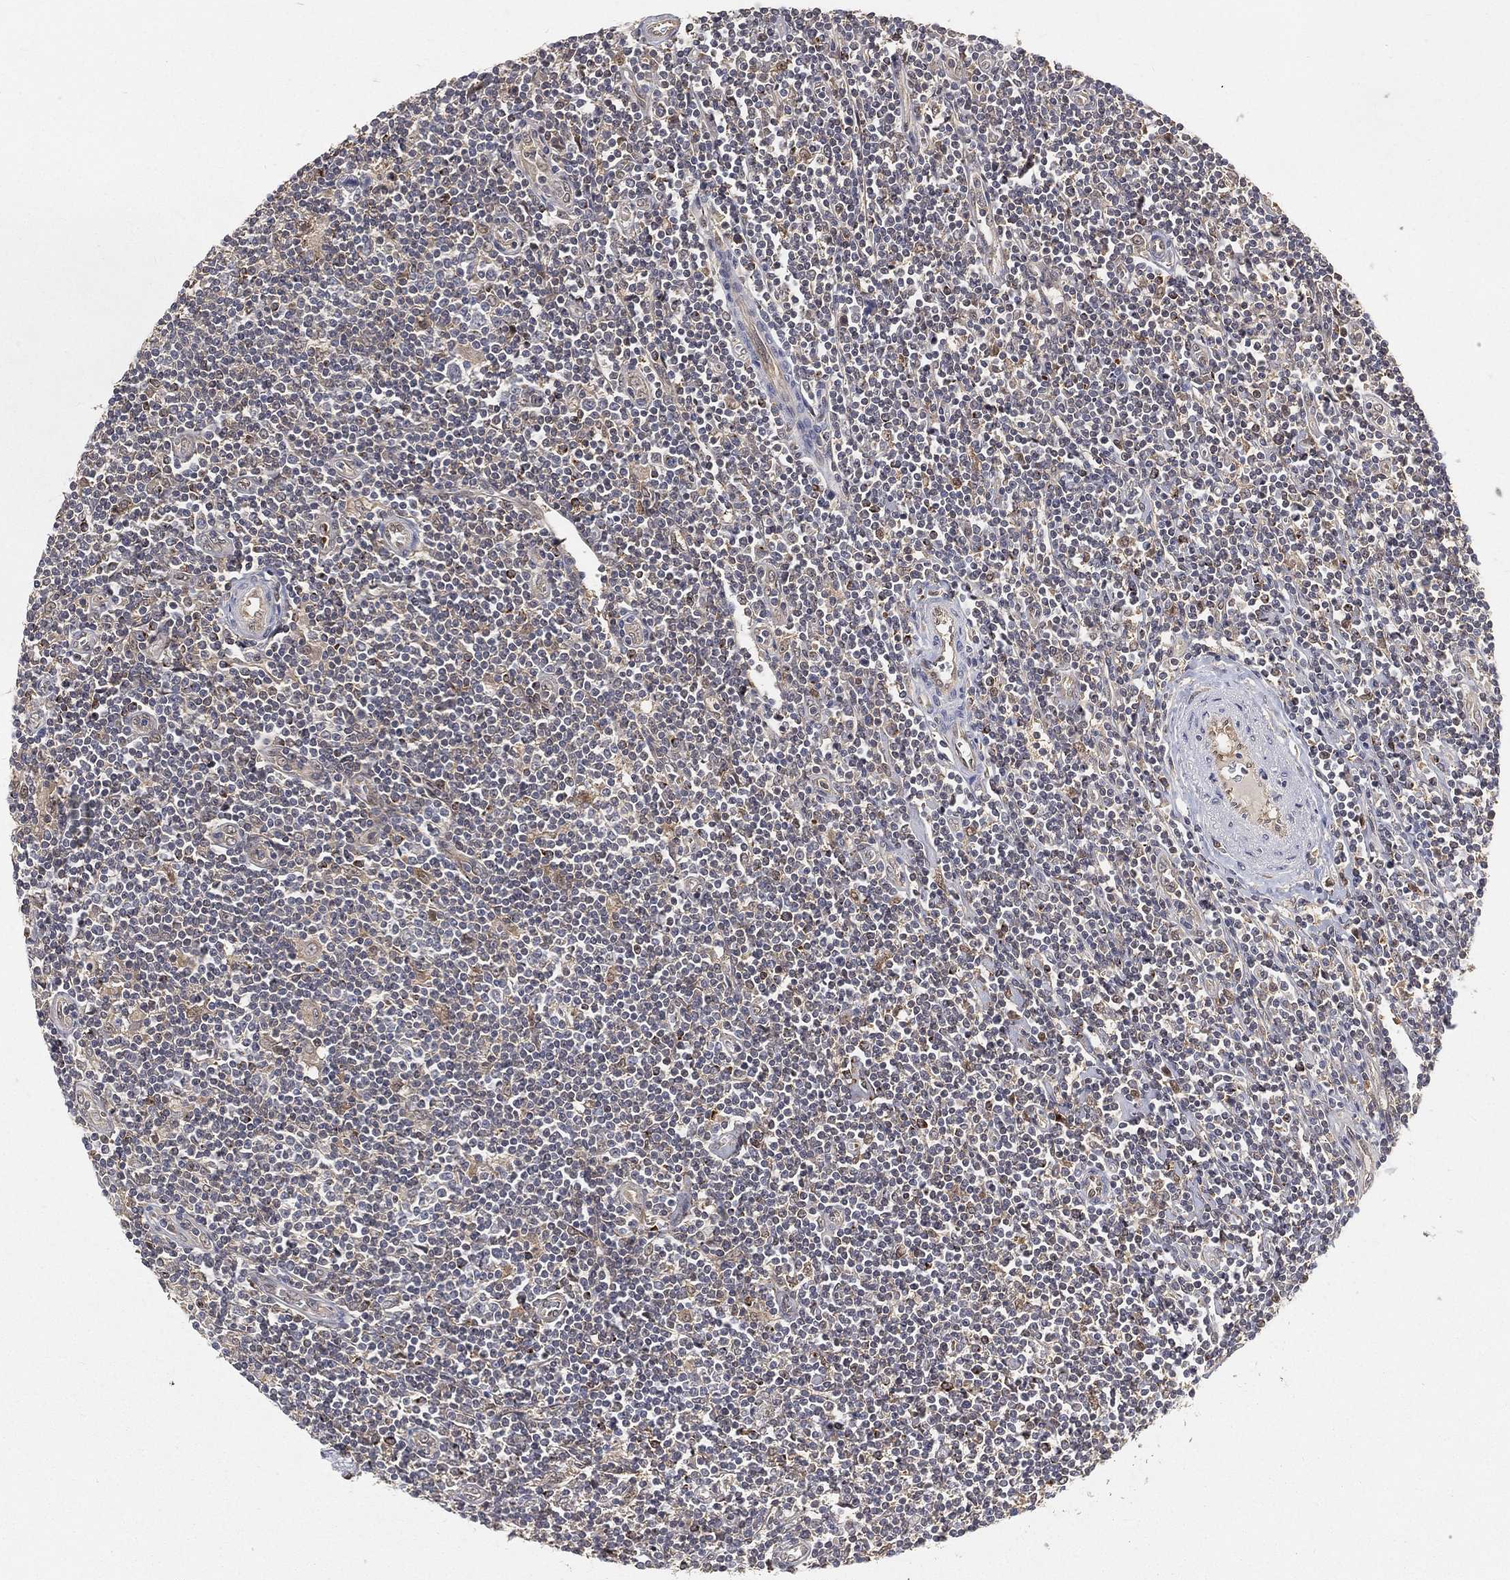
{"staining": {"intensity": "weak", "quantity": "25%-75%", "location": "cytoplasmic/membranous"}, "tissue": "lymphoma", "cell_type": "Tumor cells", "image_type": "cancer", "snomed": [{"axis": "morphology", "description": "Hodgkin's disease, NOS"}, {"axis": "topography", "description": "Lymph node"}], "caption": "The immunohistochemical stain labels weak cytoplasmic/membranous positivity in tumor cells of Hodgkin's disease tissue. The staining is performed using DAB brown chromogen to label protein expression. The nuclei are counter-stained blue using hematoxylin.", "gene": "MAPK1", "patient": {"sex": "male", "age": 40}}